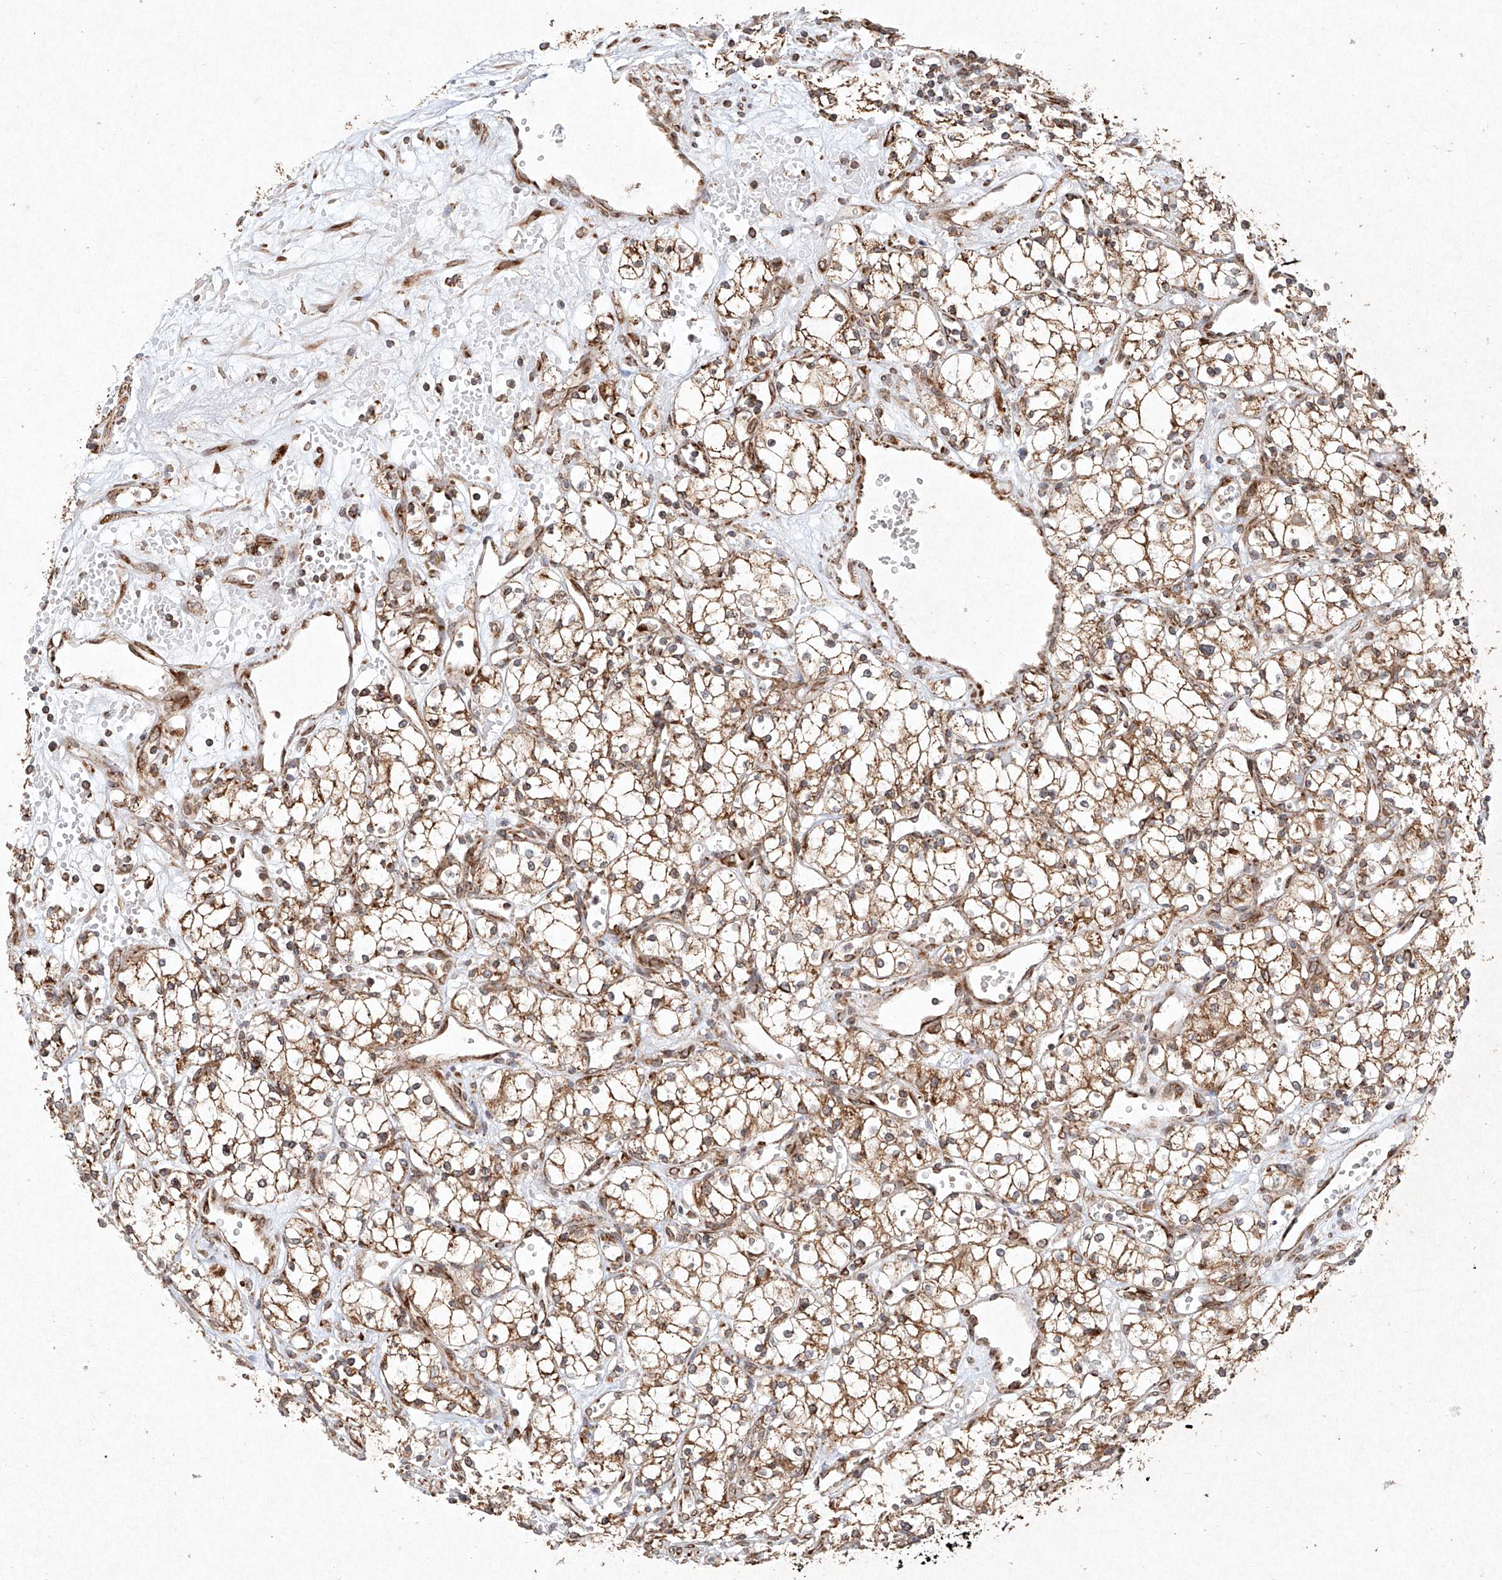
{"staining": {"intensity": "moderate", "quantity": ">75%", "location": "cytoplasmic/membranous"}, "tissue": "renal cancer", "cell_type": "Tumor cells", "image_type": "cancer", "snomed": [{"axis": "morphology", "description": "Adenocarcinoma, NOS"}, {"axis": "topography", "description": "Kidney"}], "caption": "An image of human renal cancer stained for a protein exhibits moderate cytoplasmic/membranous brown staining in tumor cells.", "gene": "SEMA3B", "patient": {"sex": "male", "age": 59}}